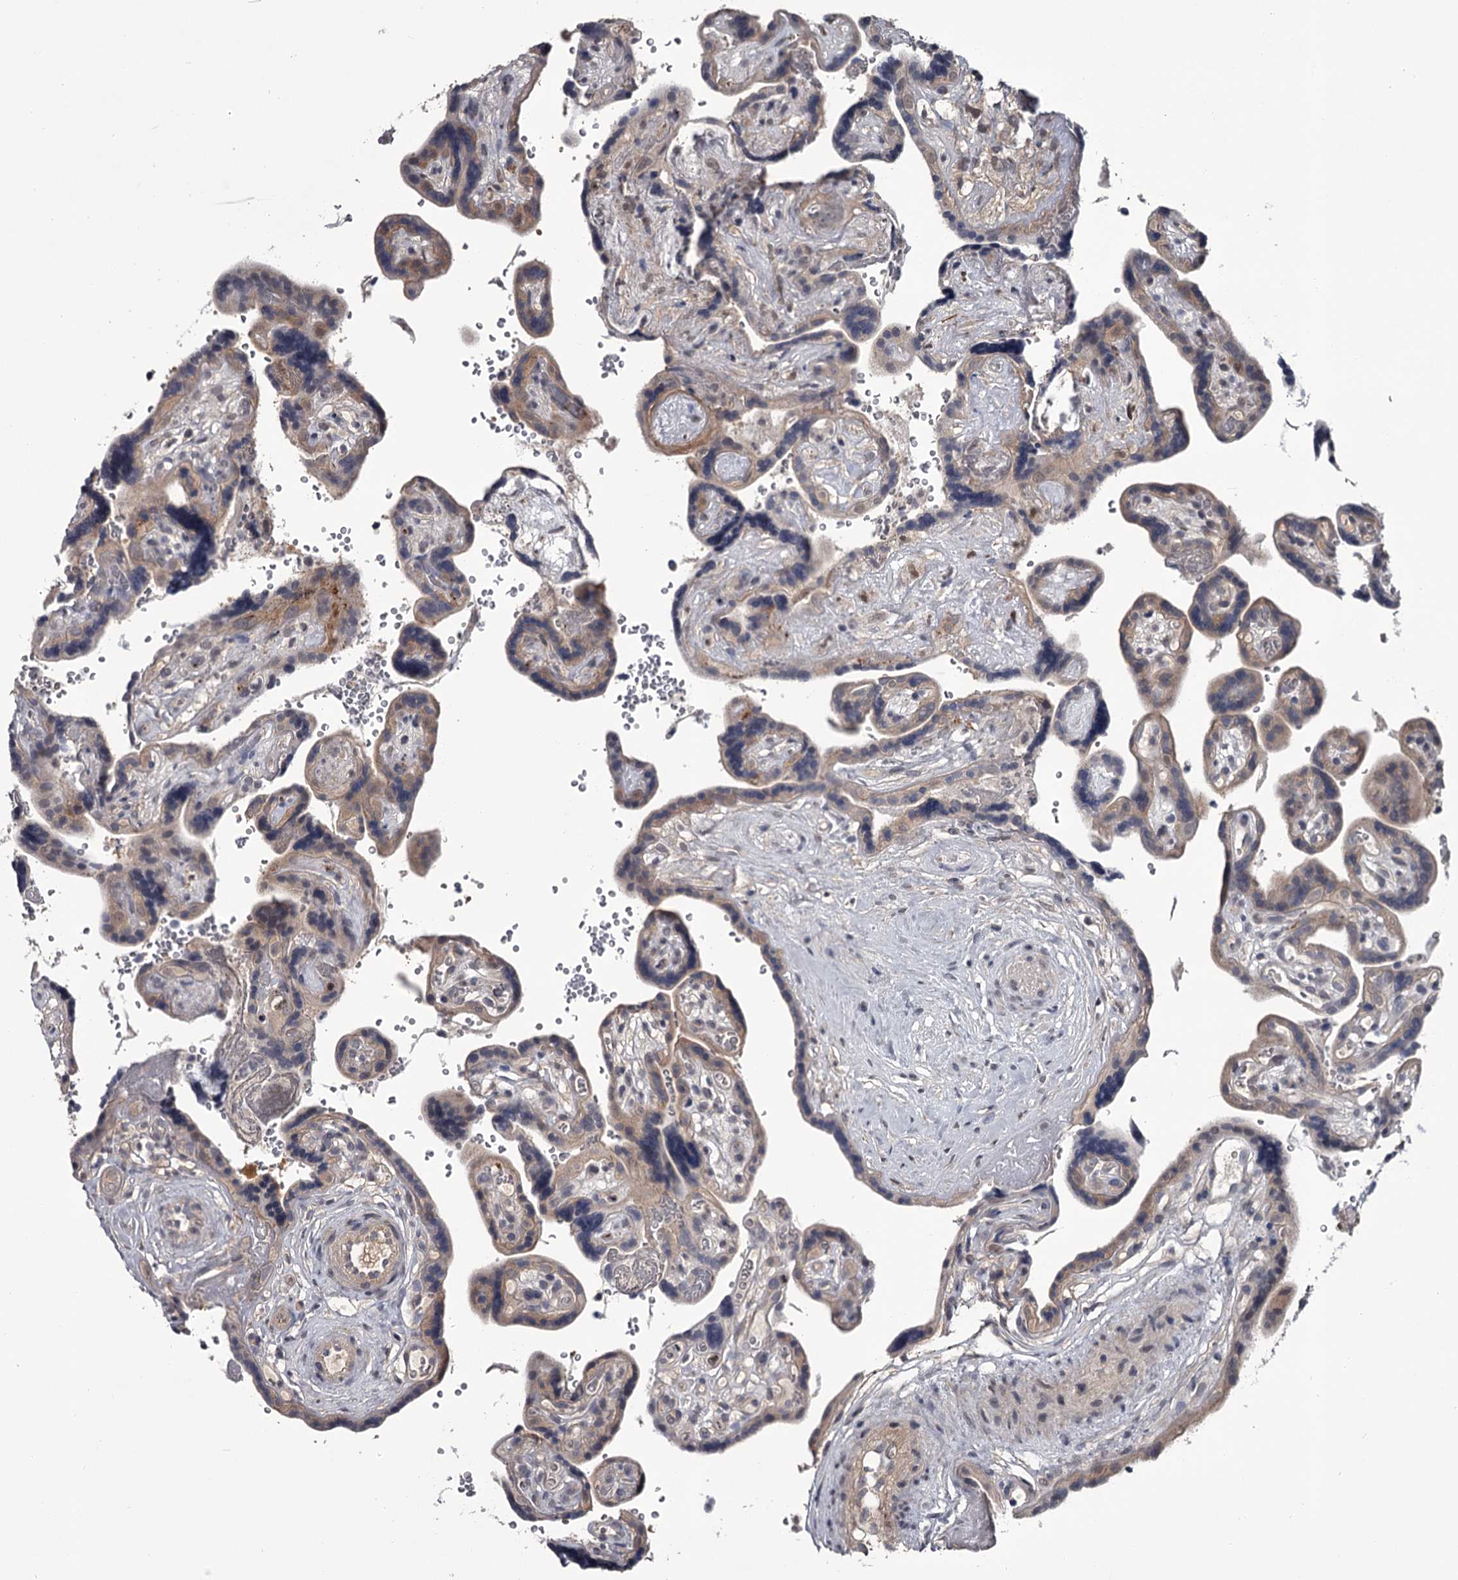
{"staining": {"intensity": "weak", "quantity": ">75%", "location": "cytoplasmic/membranous,nuclear"}, "tissue": "placenta", "cell_type": "Decidual cells", "image_type": "normal", "snomed": [{"axis": "morphology", "description": "Normal tissue, NOS"}, {"axis": "topography", "description": "Placenta"}], "caption": "Placenta stained with DAB (3,3'-diaminobenzidine) IHC exhibits low levels of weak cytoplasmic/membranous,nuclear positivity in about >75% of decidual cells.", "gene": "DAO", "patient": {"sex": "female", "age": 30}}